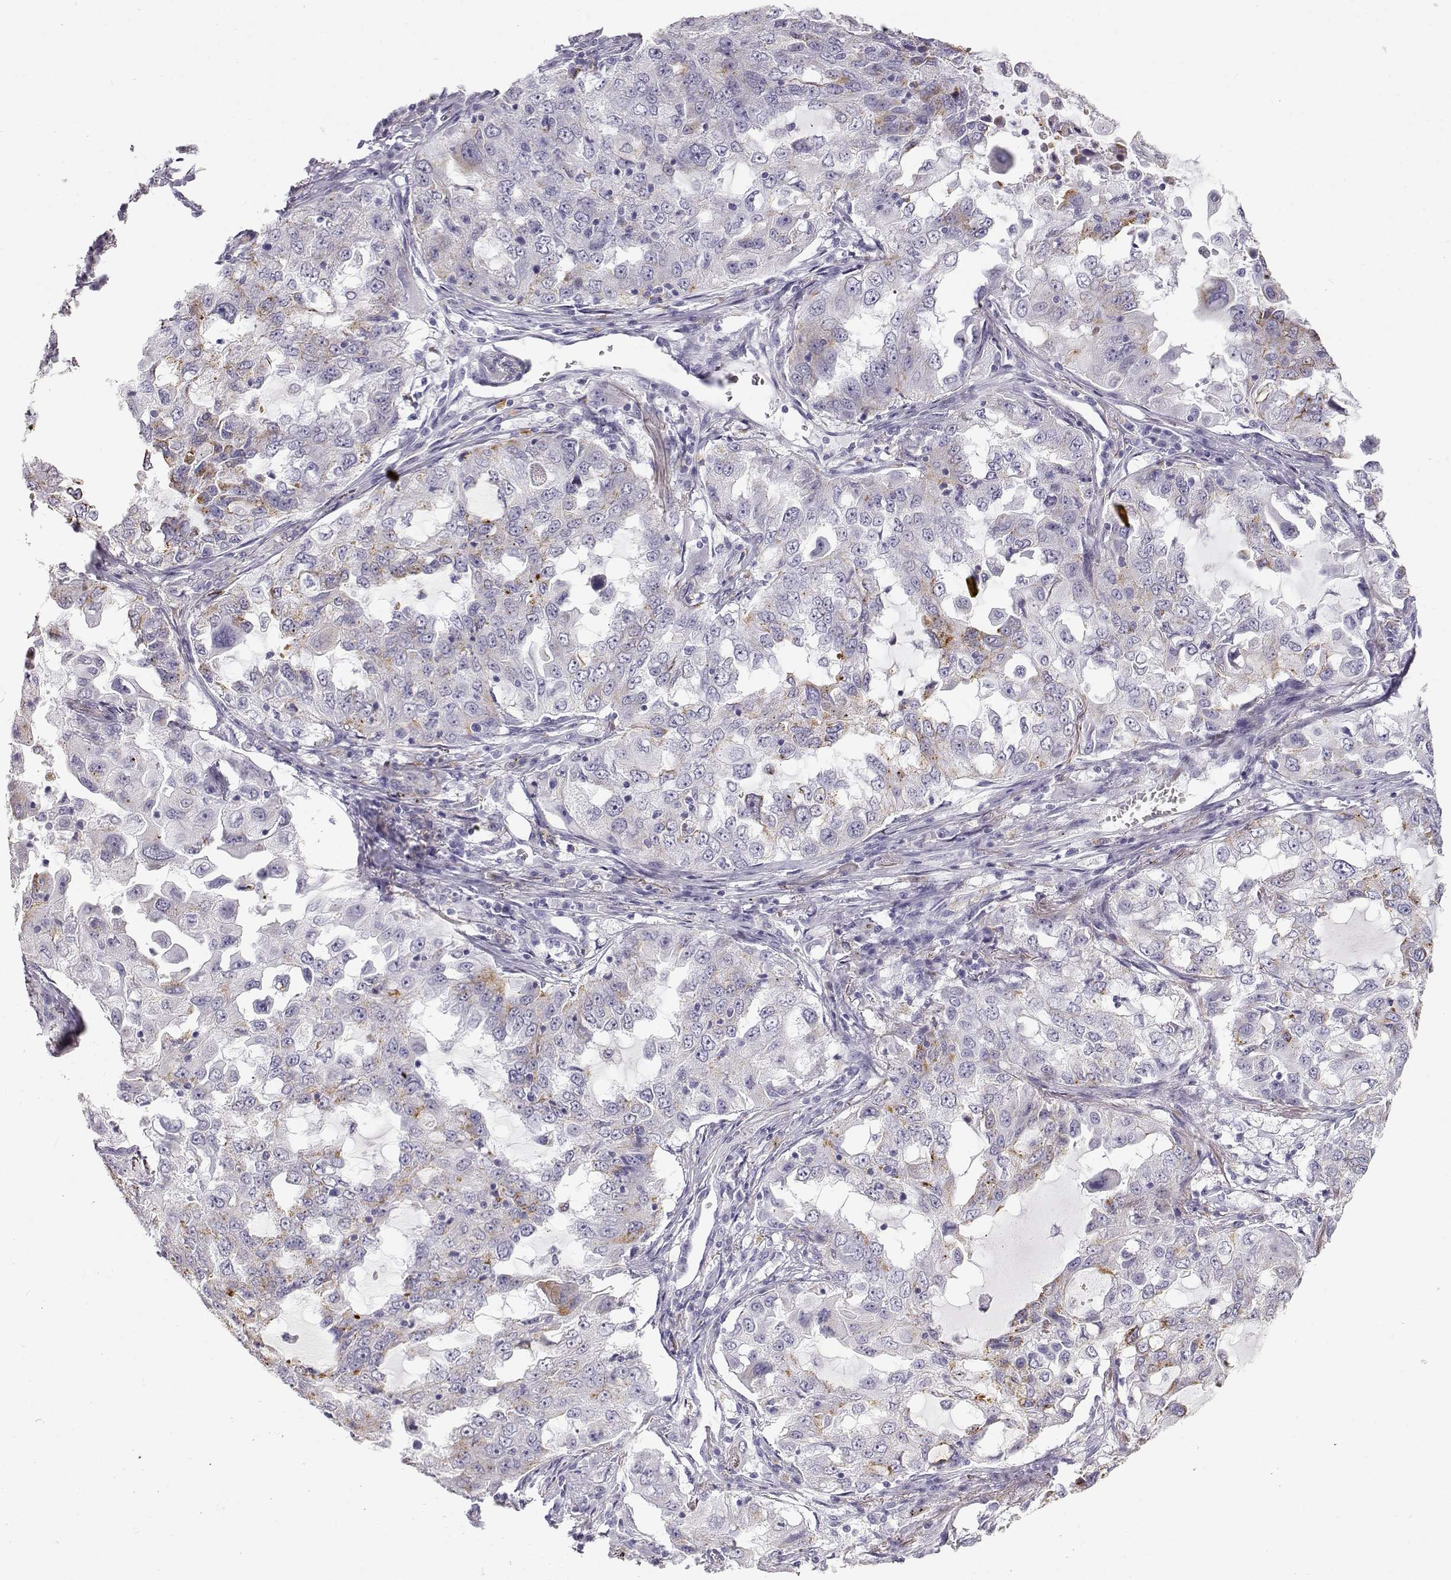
{"staining": {"intensity": "moderate", "quantity": "<25%", "location": "cytoplasmic/membranous"}, "tissue": "lung cancer", "cell_type": "Tumor cells", "image_type": "cancer", "snomed": [{"axis": "morphology", "description": "Adenocarcinoma, NOS"}, {"axis": "topography", "description": "Lung"}], "caption": "Lung cancer was stained to show a protein in brown. There is low levels of moderate cytoplasmic/membranous expression in approximately <25% of tumor cells. The staining is performed using DAB (3,3'-diaminobenzidine) brown chromogen to label protein expression. The nuclei are counter-stained blue using hematoxylin.", "gene": "TKTL1", "patient": {"sex": "female", "age": 61}}